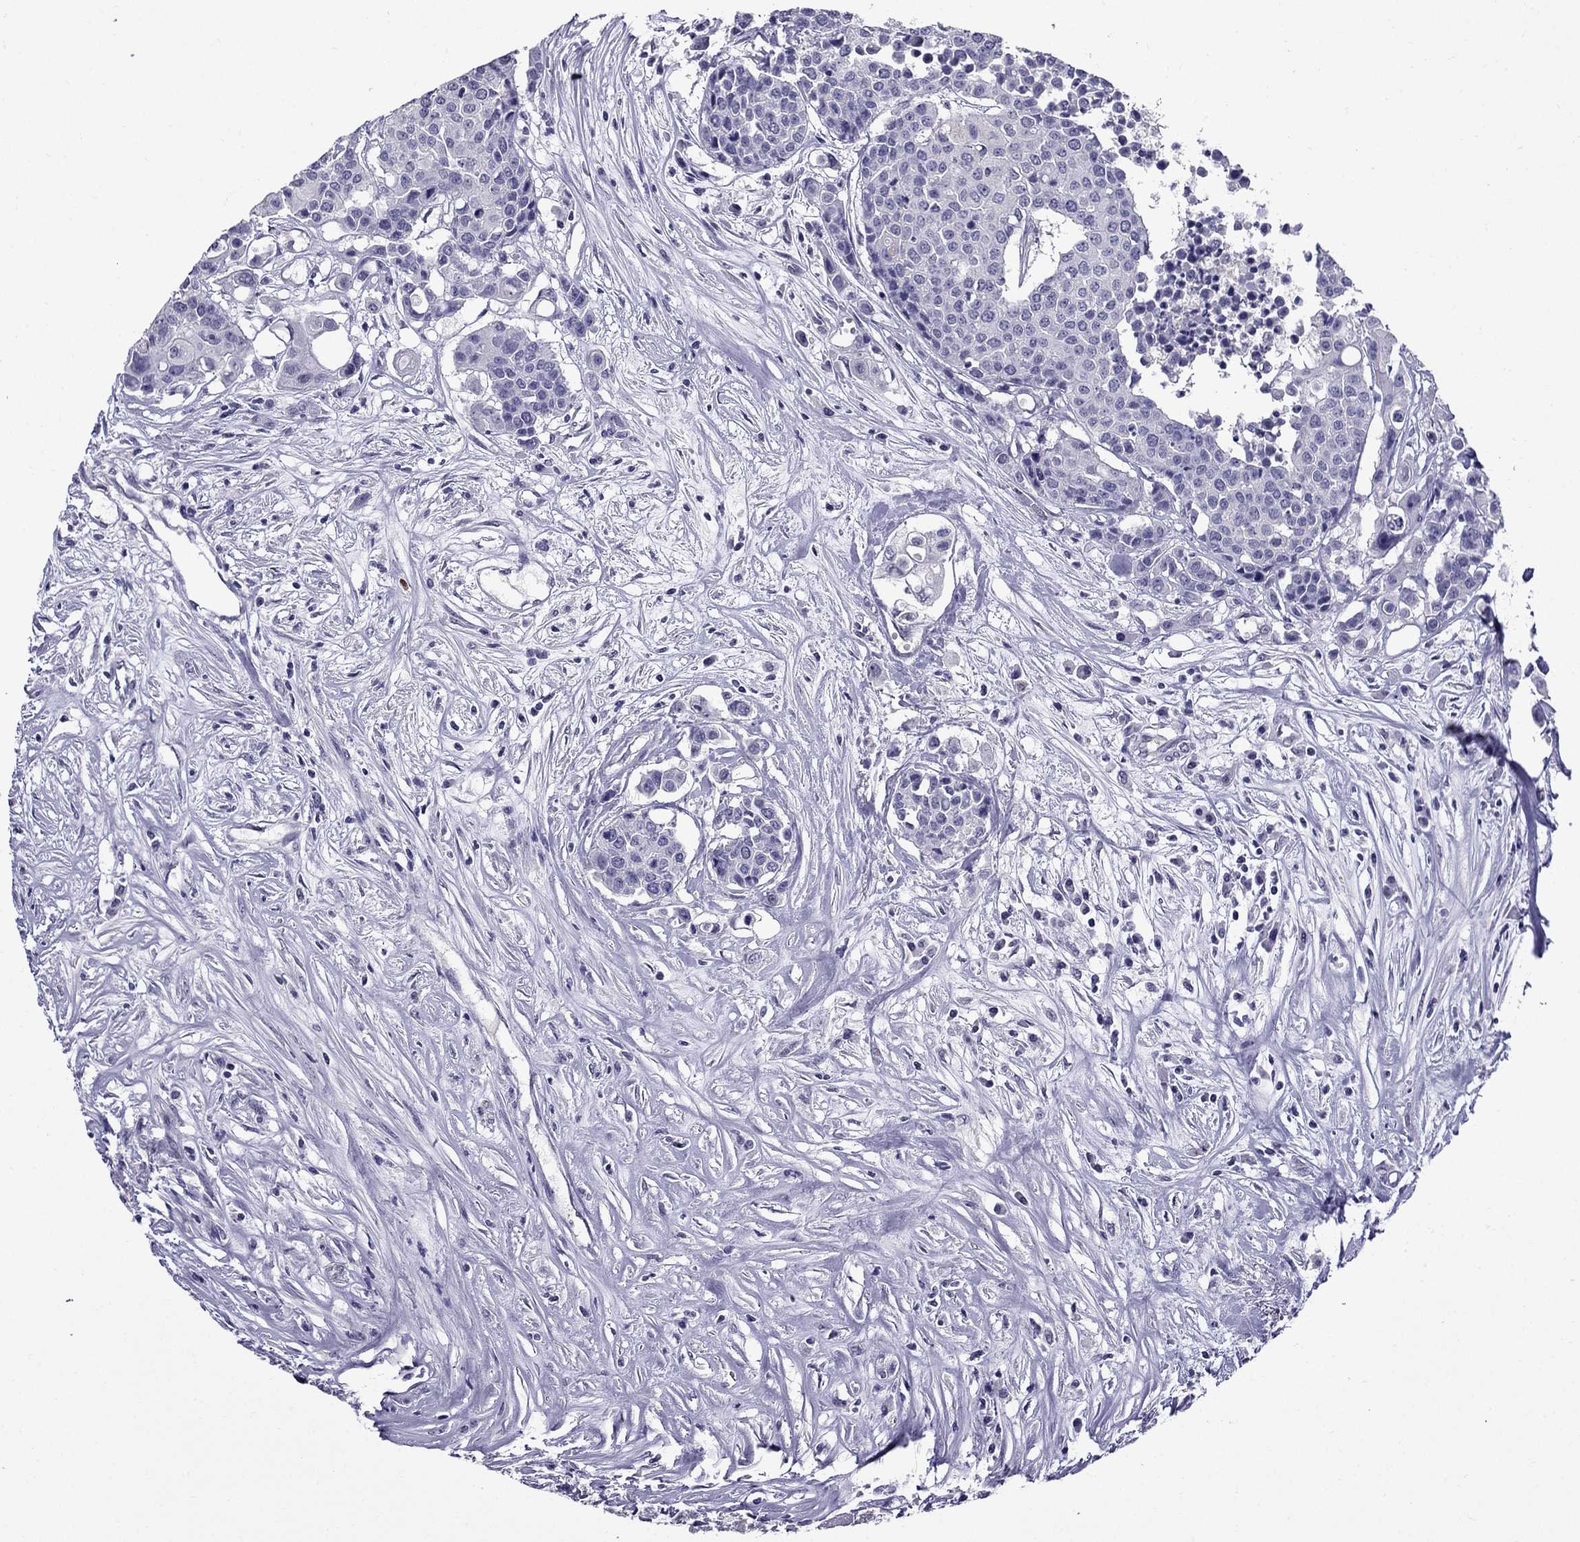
{"staining": {"intensity": "negative", "quantity": "none", "location": "none"}, "tissue": "carcinoid", "cell_type": "Tumor cells", "image_type": "cancer", "snomed": [{"axis": "morphology", "description": "Carcinoid, malignant, NOS"}, {"axis": "topography", "description": "Colon"}], "caption": "This is an IHC micrograph of human malignant carcinoid. There is no expression in tumor cells.", "gene": "OLFM4", "patient": {"sex": "male", "age": 81}}